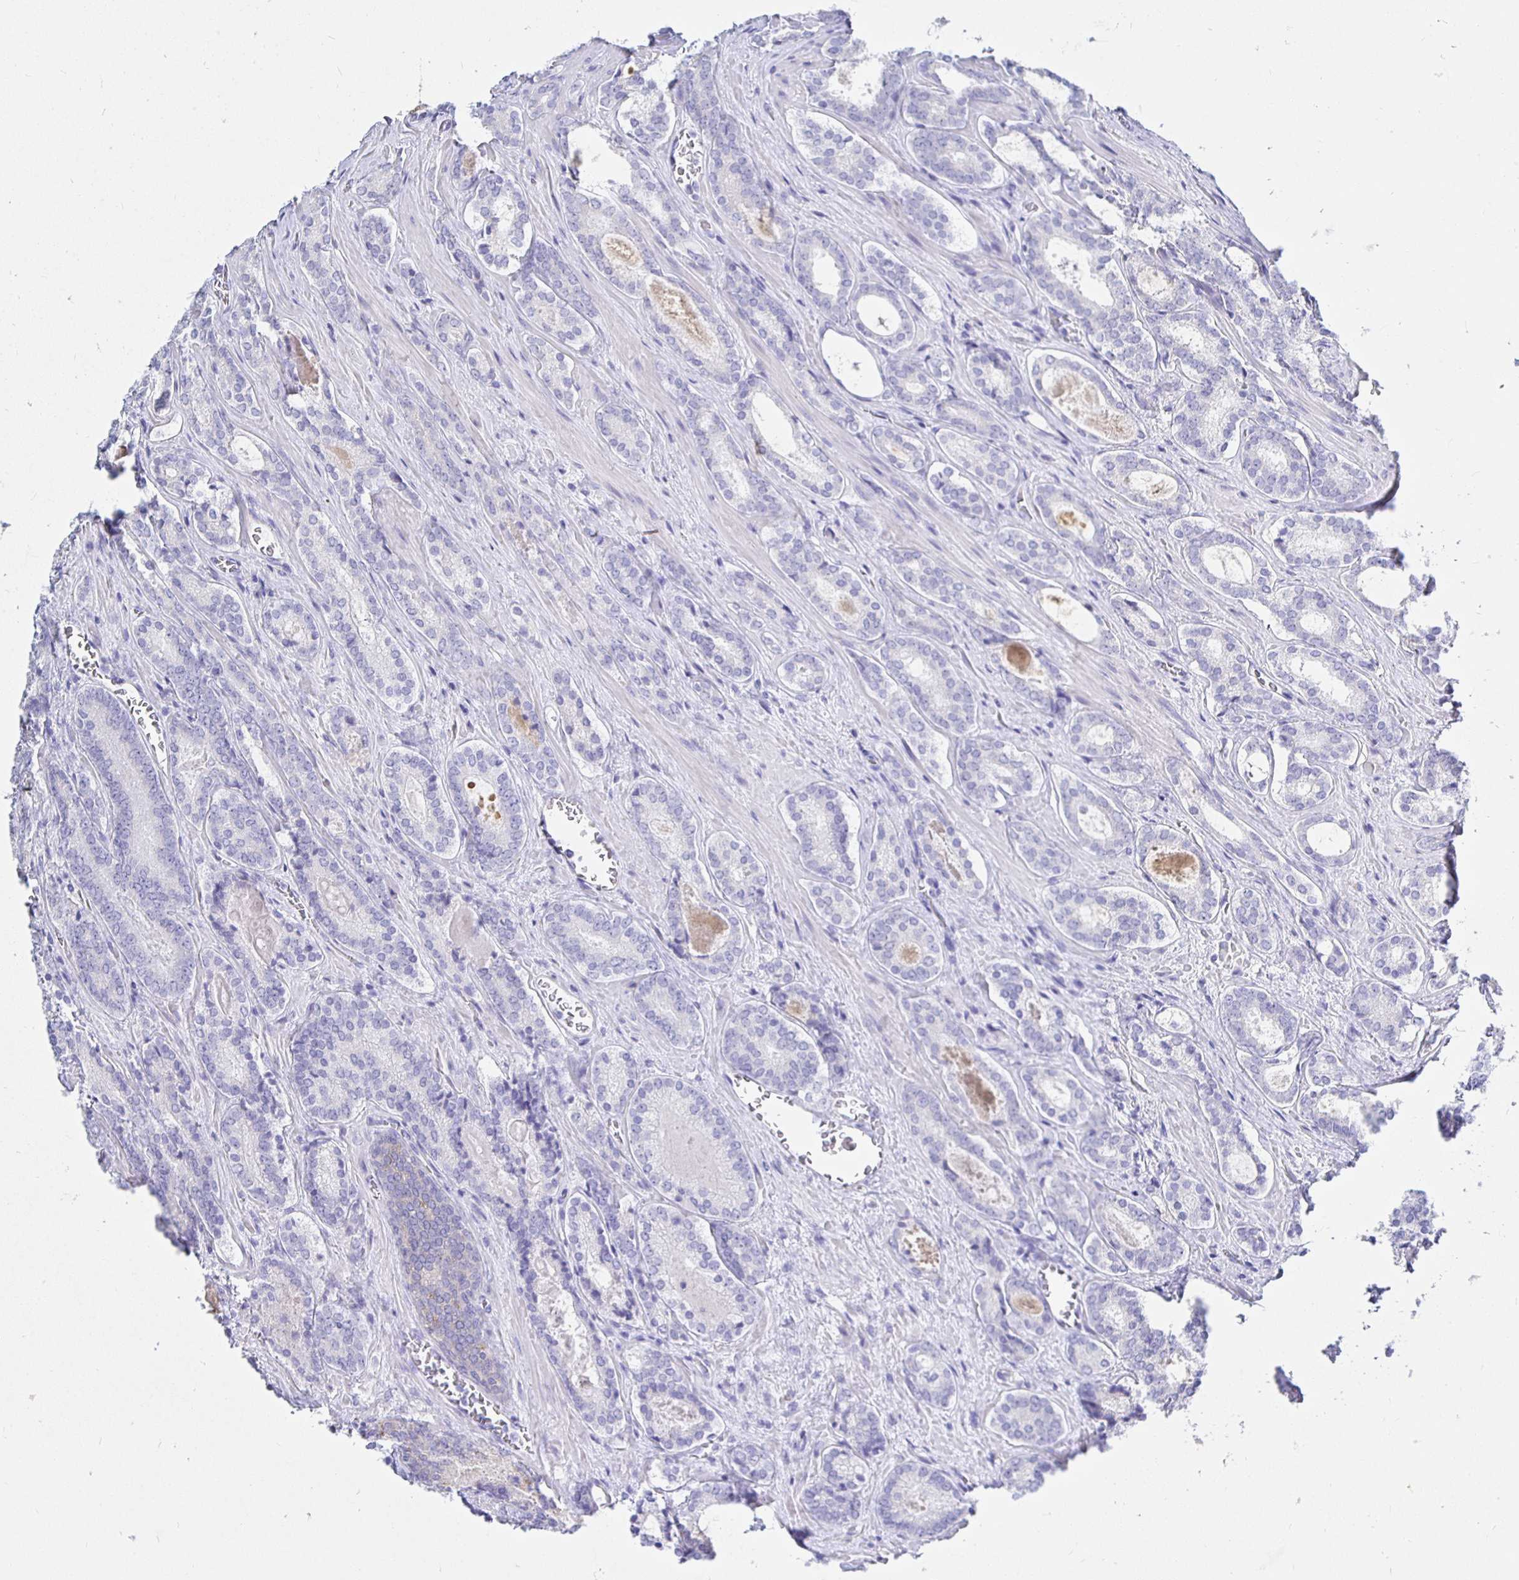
{"staining": {"intensity": "negative", "quantity": "none", "location": "none"}, "tissue": "prostate cancer", "cell_type": "Tumor cells", "image_type": "cancer", "snomed": [{"axis": "morphology", "description": "Adenocarcinoma, Low grade"}, {"axis": "topography", "description": "Prostate"}], "caption": "This is a image of IHC staining of prostate adenocarcinoma (low-grade), which shows no expression in tumor cells.", "gene": "UMOD", "patient": {"sex": "male", "age": 62}}